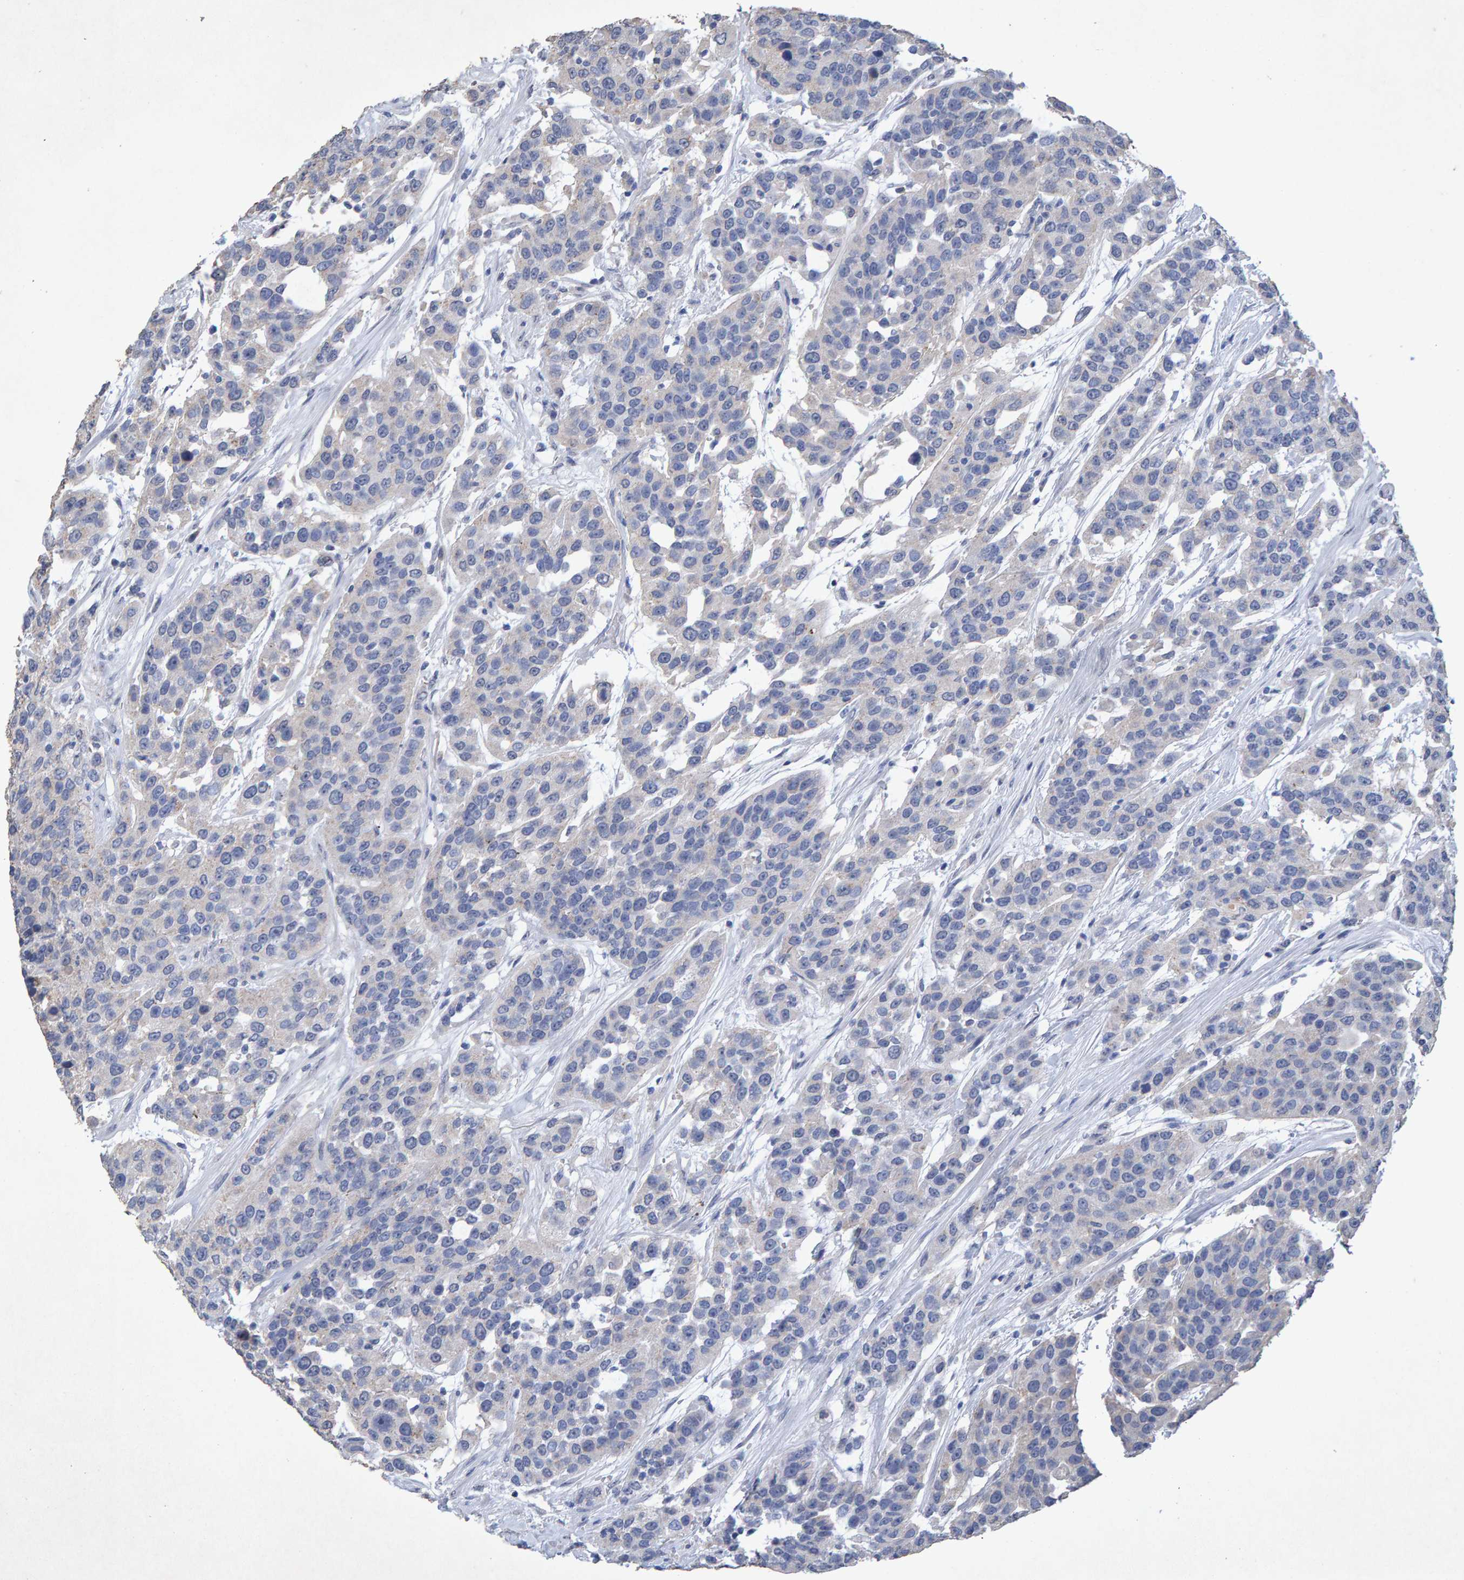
{"staining": {"intensity": "negative", "quantity": "none", "location": "none"}, "tissue": "urothelial cancer", "cell_type": "Tumor cells", "image_type": "cancer", "snomed": [{"axis": "morphology", "description": "Urothelial carcinoma, High grade"}, {"axis": "topography", "description": "Urinary bladder"}], "caption": "Human urothelial cancer stained for a protein using IHC reveals no staining in tumor cells.", "gene": "CTH", "patient": {"sex": "female", "age": 80}}